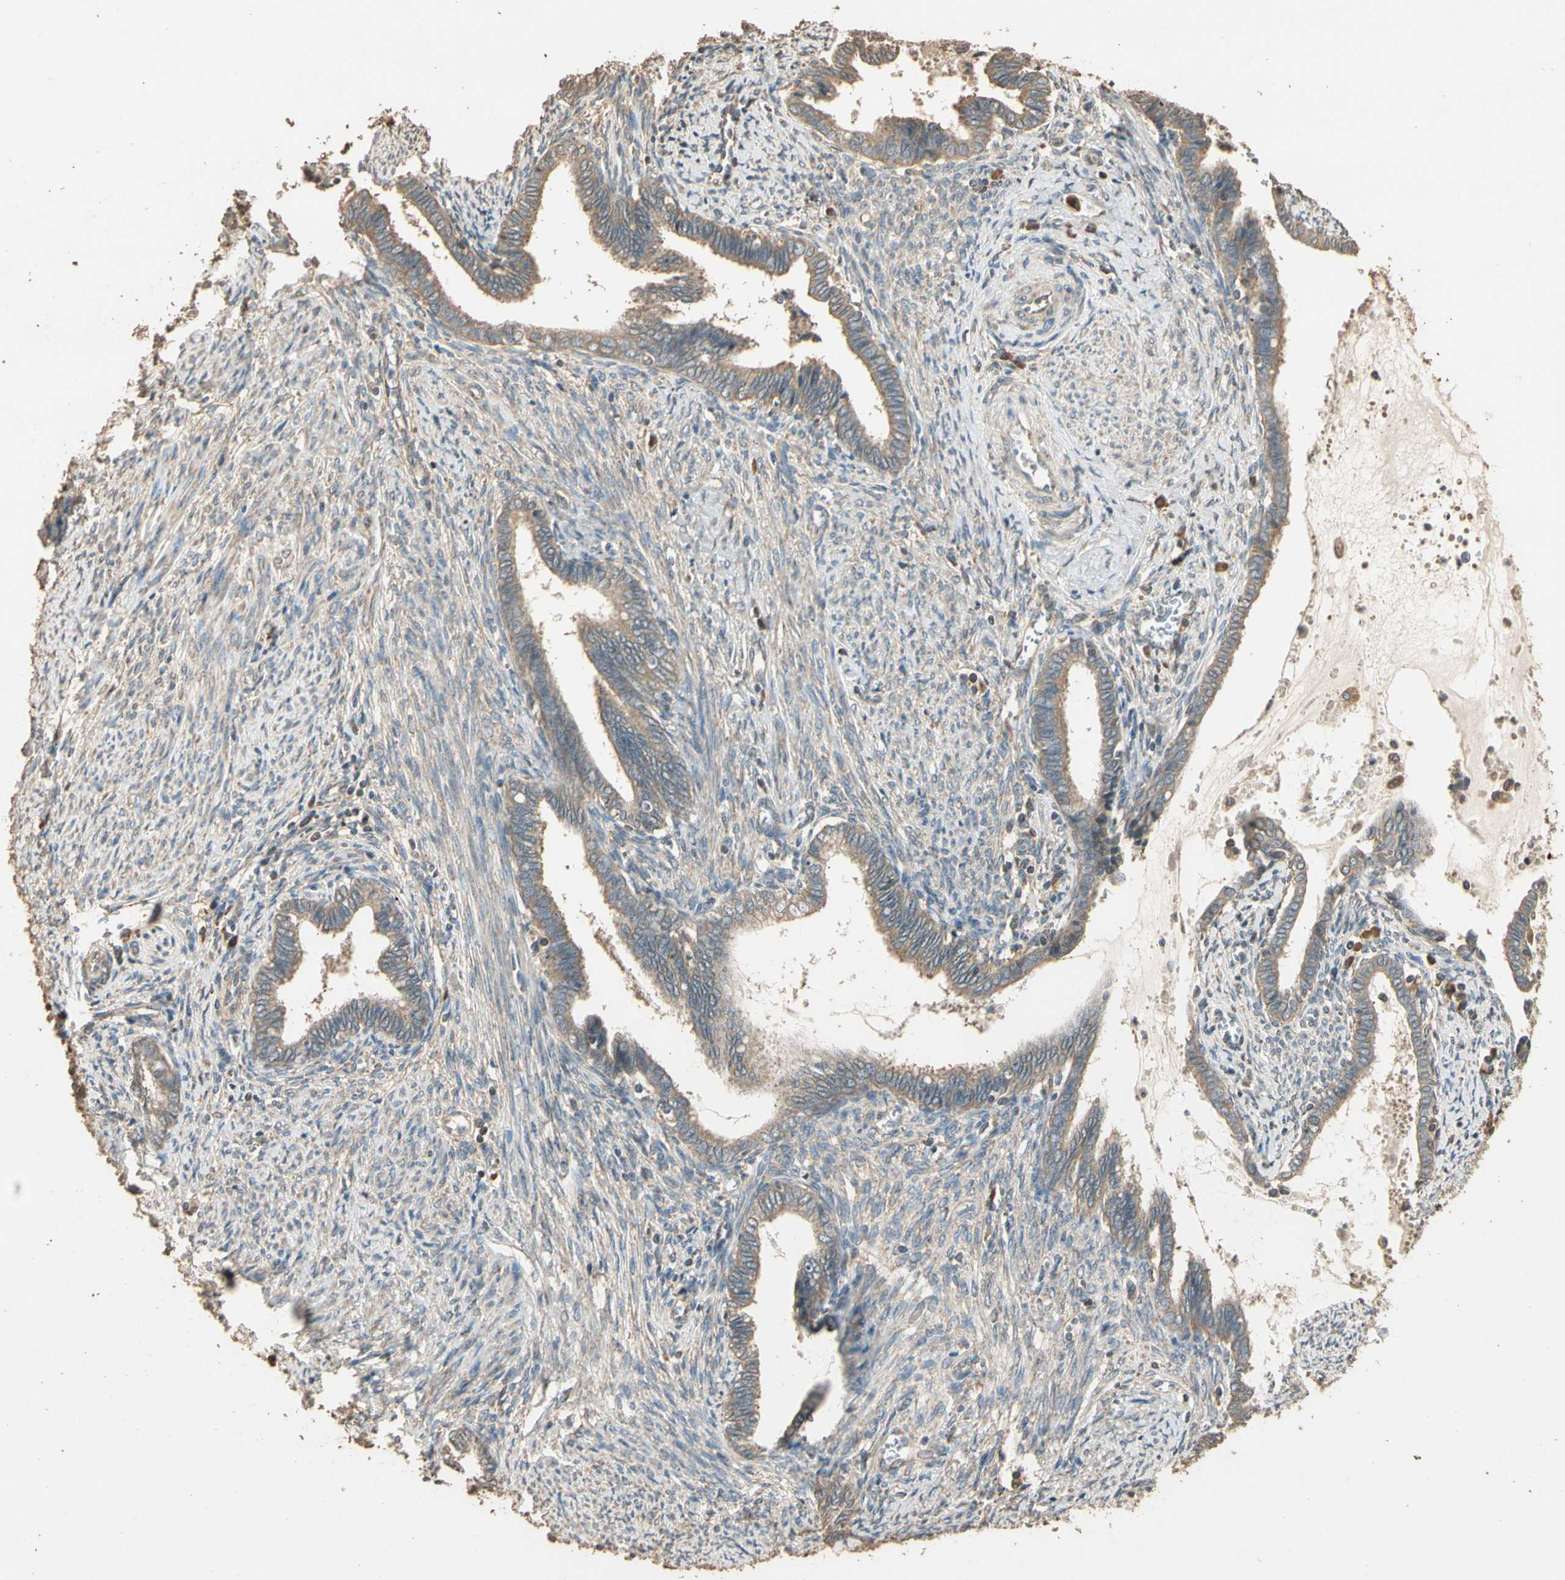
{"staining": {"intensity": "moderate", "quantity": ">75%", "location": "cytoplasmic/membranous"}, "tissue": "cervical cancer", "cell_type": "Tumor cells", "image_type": "cancer", "snomed": [{"axis": "morphology", "description": "Adenocarcinoma, NOS"}, {"axis": "topography", "description": "Cervix"}], "caption": "Protein staining displays moderate cytoplasmic/membranous staining in approximately >75% of tumor cells in cervical cancer.", "gene": "STX18", "patient": {"sex": "female", "age": 44}}